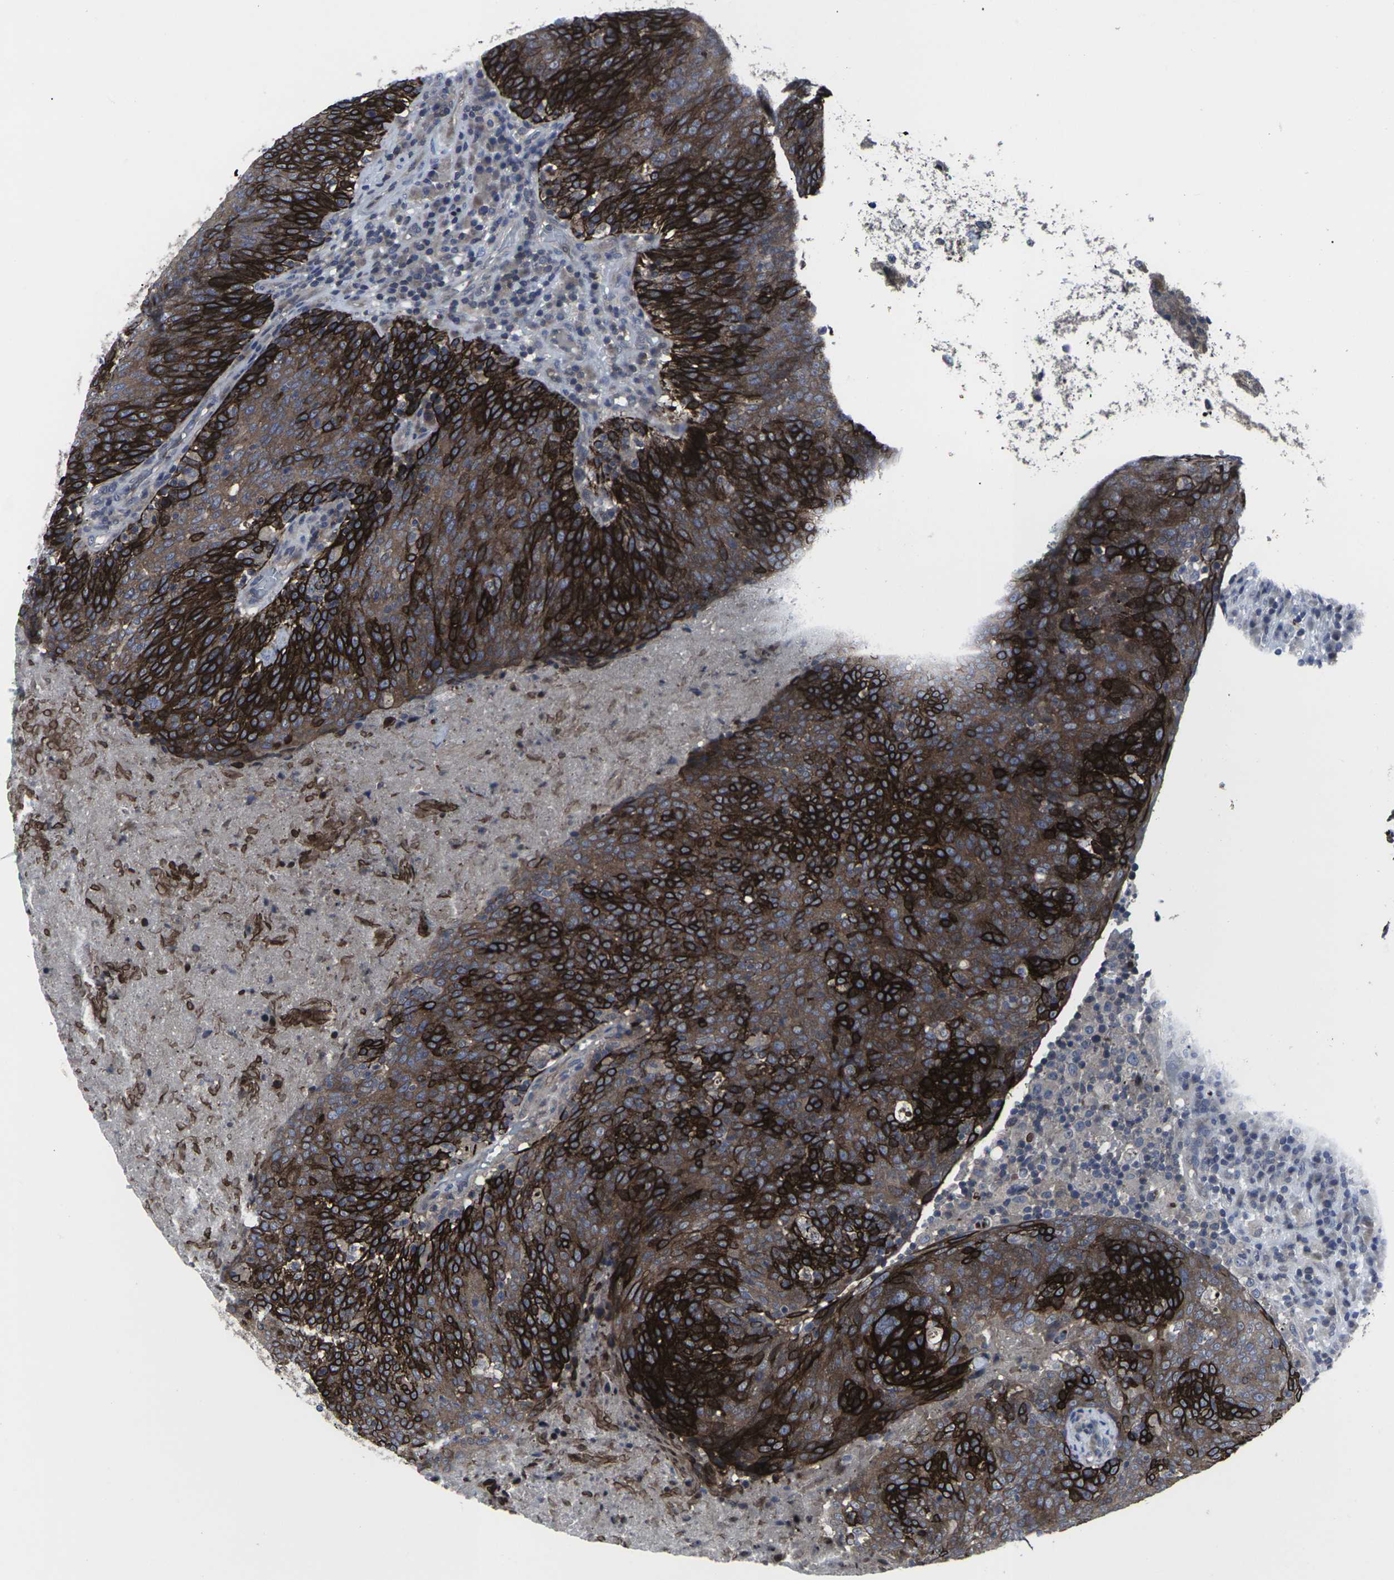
{"staining": {"intensity": "strong", "quantity": ">75%", "location": "cytoplasmic/membranous"}, "tissue": "head and neck cancer", "cell_type": "Tumor cells", "image_type": "cancer", "snomed": [{"axis": "morphology", "description": "Squamous cell carcinoma, NOS"}, {"axis": "morphology", "description": "Squamous cell carcinoma, metastatic, NOS"}, {"axis": "topography", "description": "Lymph node"}, {"axis": "topography", "description": "Head-Neck"}], "caption": "Immunohistochemistry (IHC) photomicrograph of neoplastic tissue: head and neck cancer (squamous cell carcinoma) stained using IHC displays high levels of strong protein expression localized specifically in the cytoplasmic/membranous of tumor cells, appearing as a cytoplasmic/membranous brown color.", "gene": "HPRT1", "patient": {"sex": "male", "age": 62}}